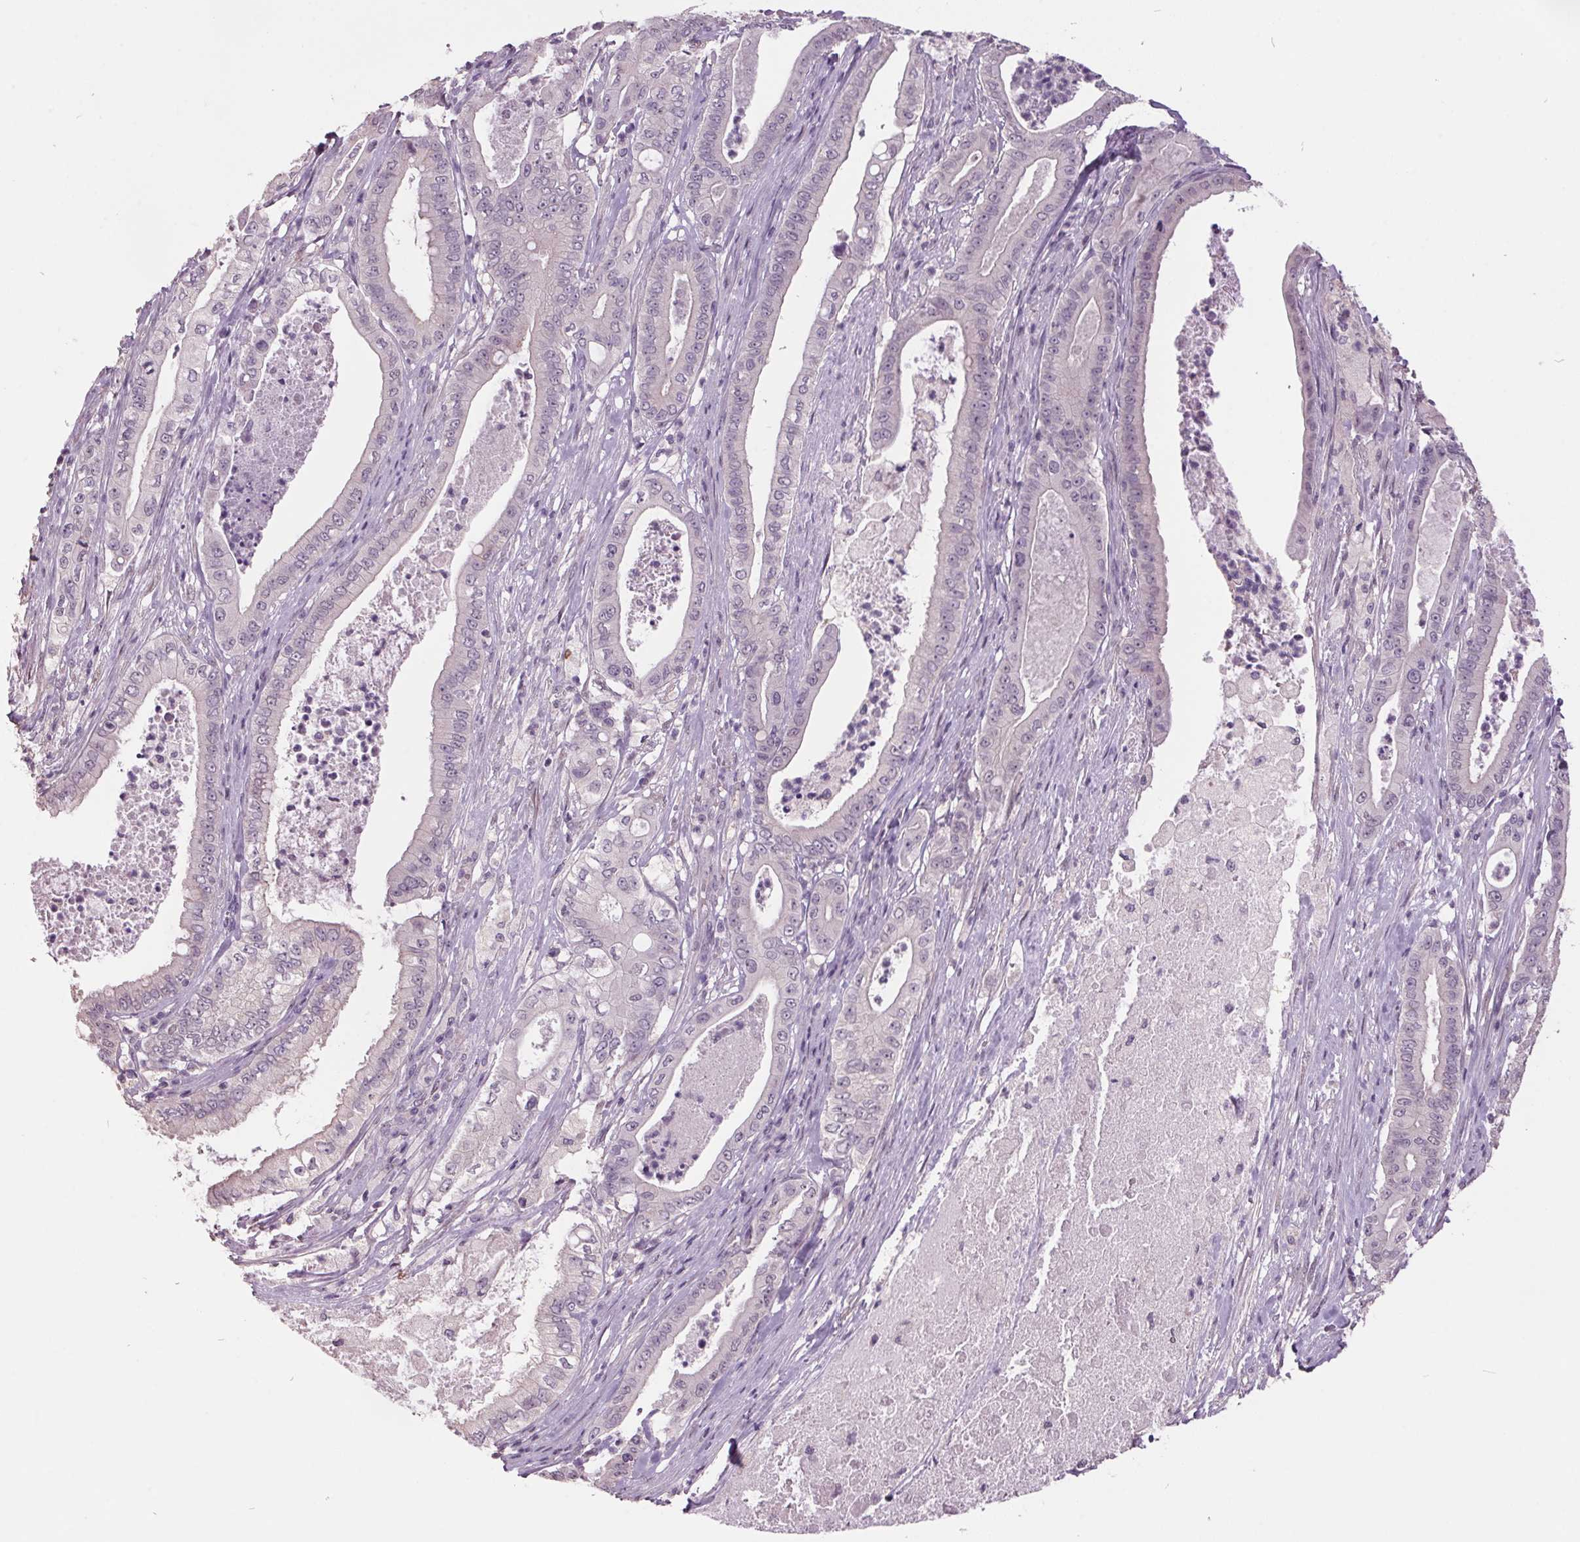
{"staining": {"intensity": "negative", "quantity": "none", "location": "none"}, "tissue": "pancreatic cancer", "cell_type": "Tumor cells", "image_type": "cancer", "snomed": [{"axis": "morphology", "description": "Adenocarcinoma, NOS"}, {"axis": "topography", "description": "Pancreas"}], "caption": "Adenocarcinoma (pancreatic) was stained to show a protein in brown. There is no significant staining in tumor cells.", "gene": "C2orf16", "patient": {"sex": "male", "age": 71}}